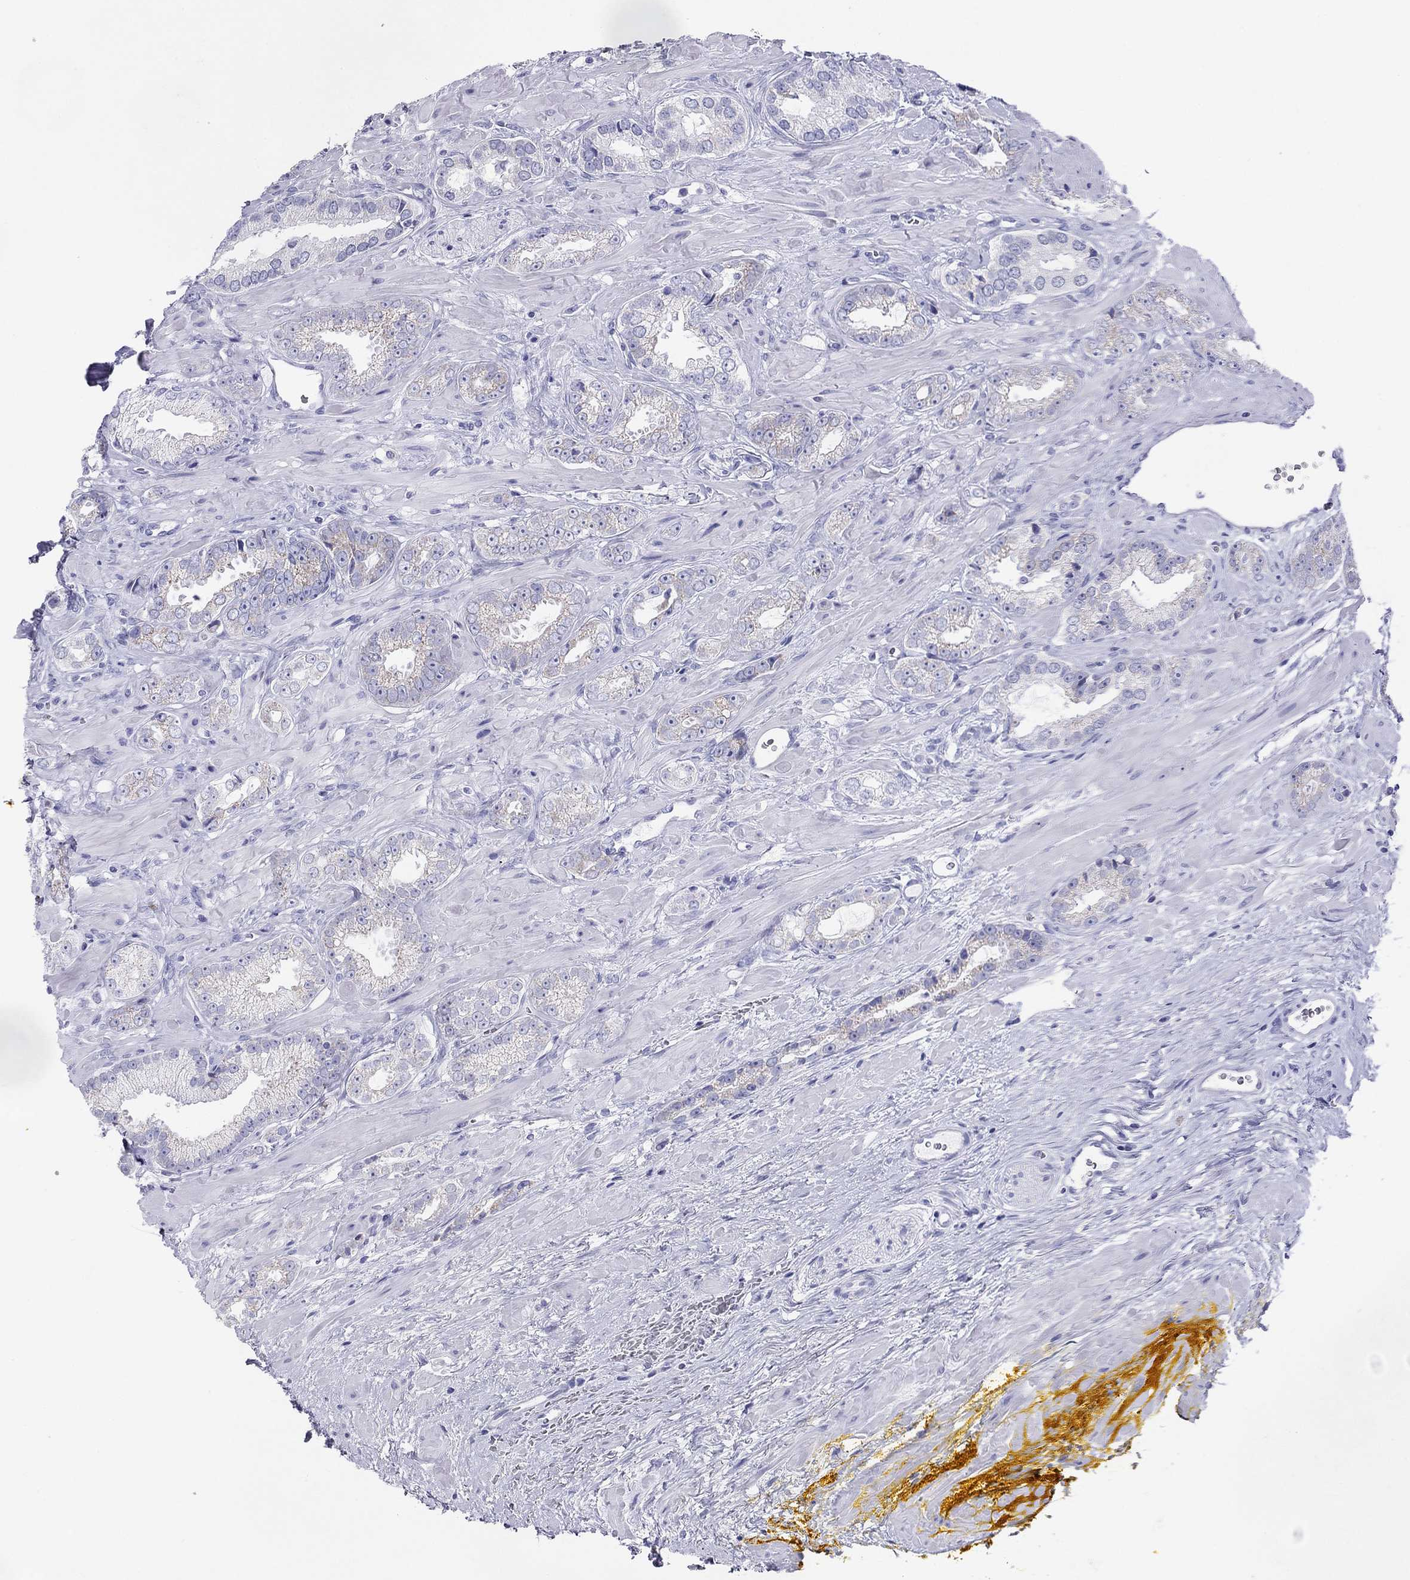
{"staining": {"intensity": "negative", "quantity": "none", "location": "none"}, "tissue": "prostate cancer", "cell_type": "Tumor cells", "image_type": "cancer", "snomed": [{"axis": "morphology", "description": "Adenocarcinoma, NOS"}, {"axis": "topography", "description": "Prostate"}], "caption": "A histopathology image of adenocarcinoma (prostate) stained for a protein exhibits no brown staining in tumor cells.", "gene": "DPY19L2", "patient": {"sex": "male", "age": 67}}